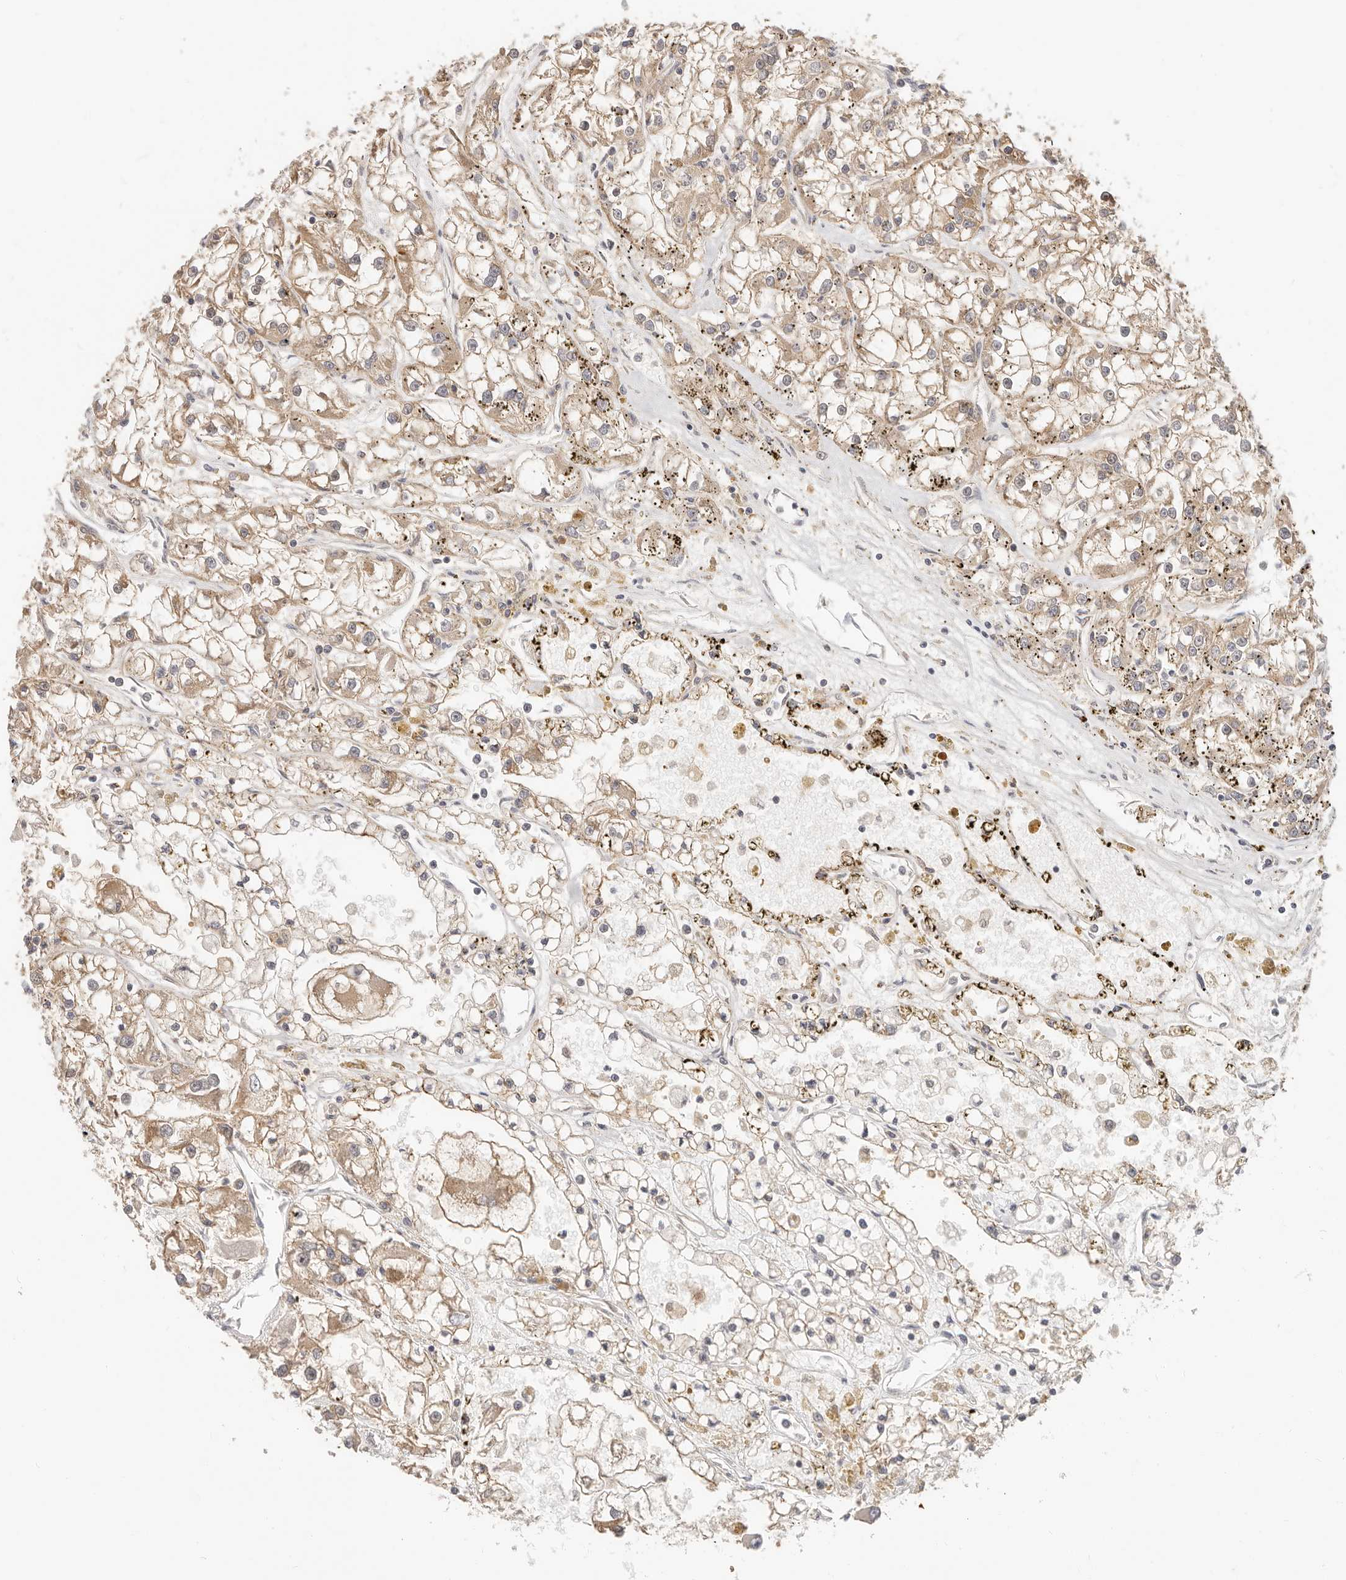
{"staining": {"intensity": "weak", "quantity": ">75%", "location": "cytoplasmic/membranous"}, "tissue": "renal cancer", "cell_type": "Tumor cells", "image_type": "cancer", "snomed": [{"axis": "morphology", "description": "Adenocarcinoma, NOS"}, {"axis": "topography", "description": "Kidney"}], "caption": "Protein staining by immunohistochemistry (IHC) shows weak cytoplasmic/membranous staining in approximately >75% of tumor cells in renal adenocarcinoma.", "gene": "DTNBP1", "patient": {"sex": "female", "age": 52}}